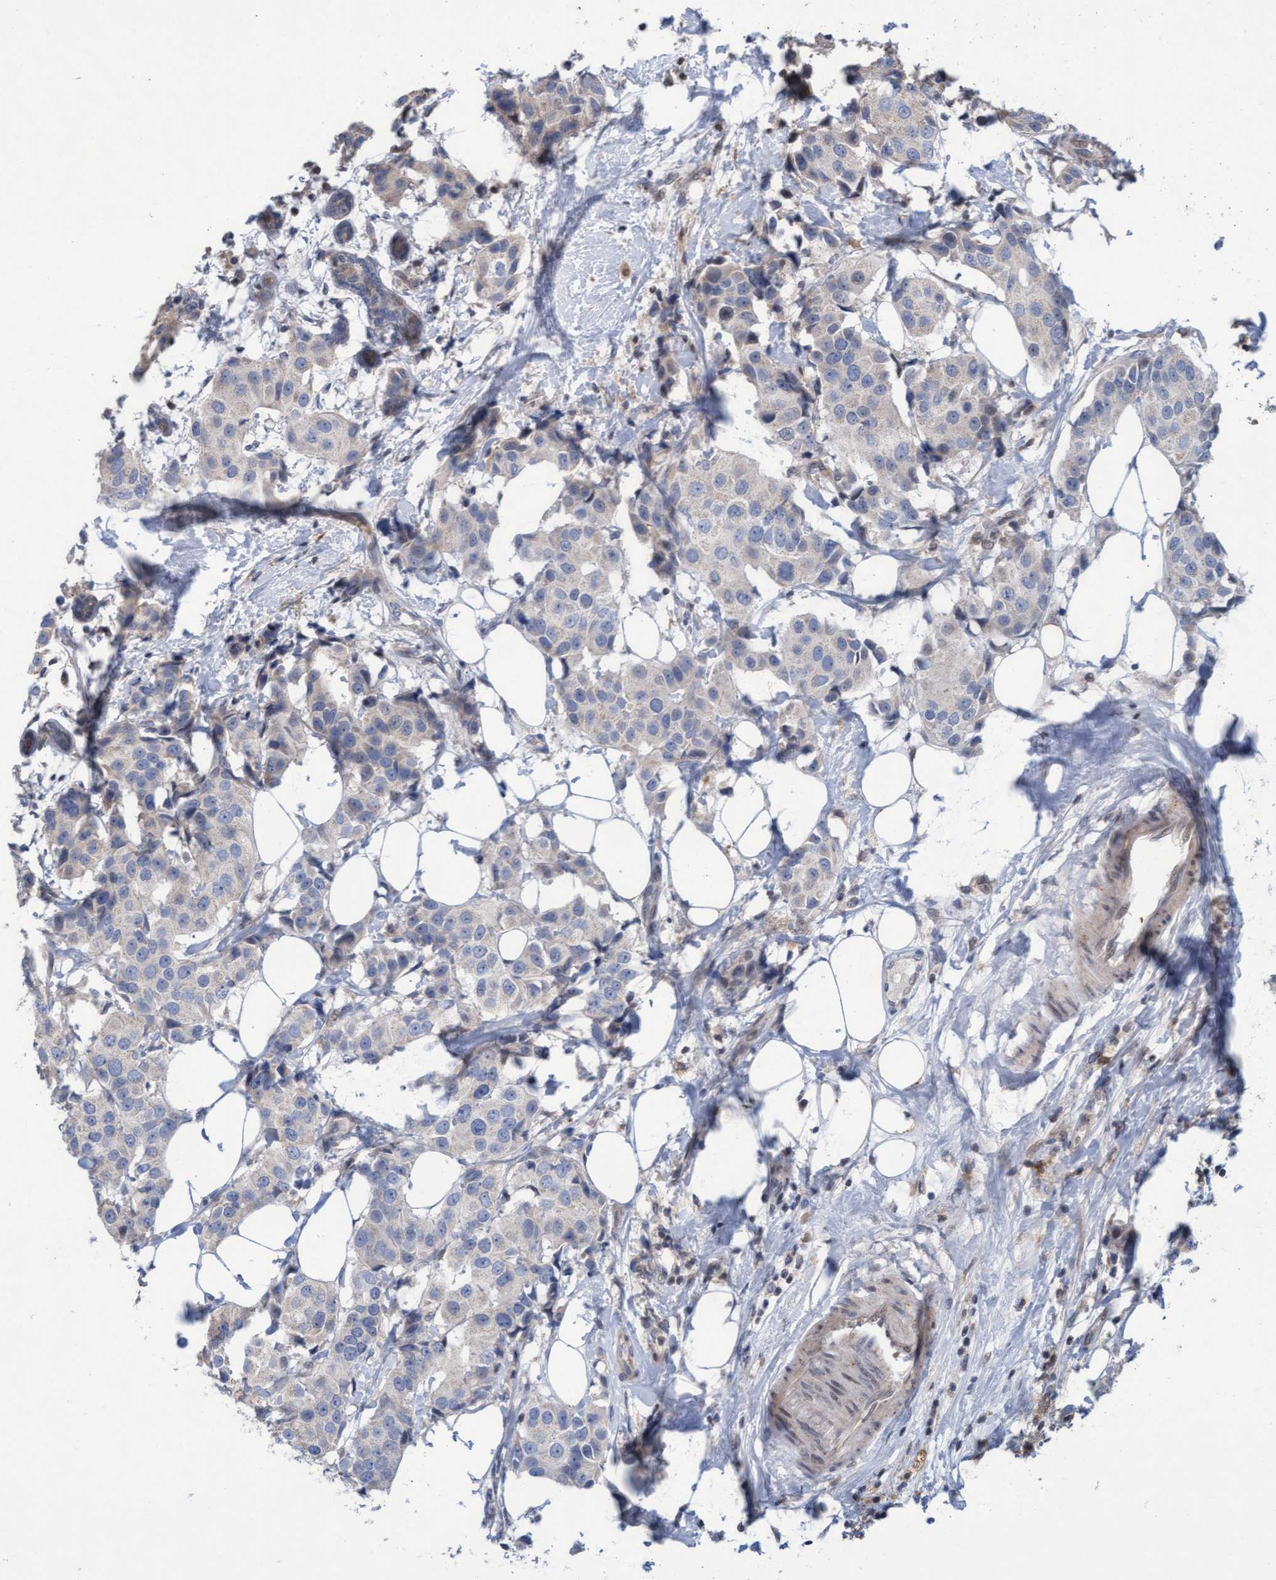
{"staining": {"intensity": "weak", "quantity": "<25%", "location": "cytoplasmic/membranous"}, "tissue": "breast cancer", "cell_type": "Tumor cells", "image_type": "cancer", "snomed": [{"axis": "morphology", "description": "Normal tissue, NOS"}, {"axis": "morphology", "description": "Duct carcinoma"}, {"axis": "topography", "description": "Breast"}], "caption": "Immunohistochemistry (IHC) photomicrograph of neoplastic tissue: intraductal carcinoma (breast) stained with DAB (3,3'-diaminobenzidine) exhibits no significant protein positivity in tumor cells.", "gene": "KCNC2", "patient": {"sex": "female", "age": 39}}